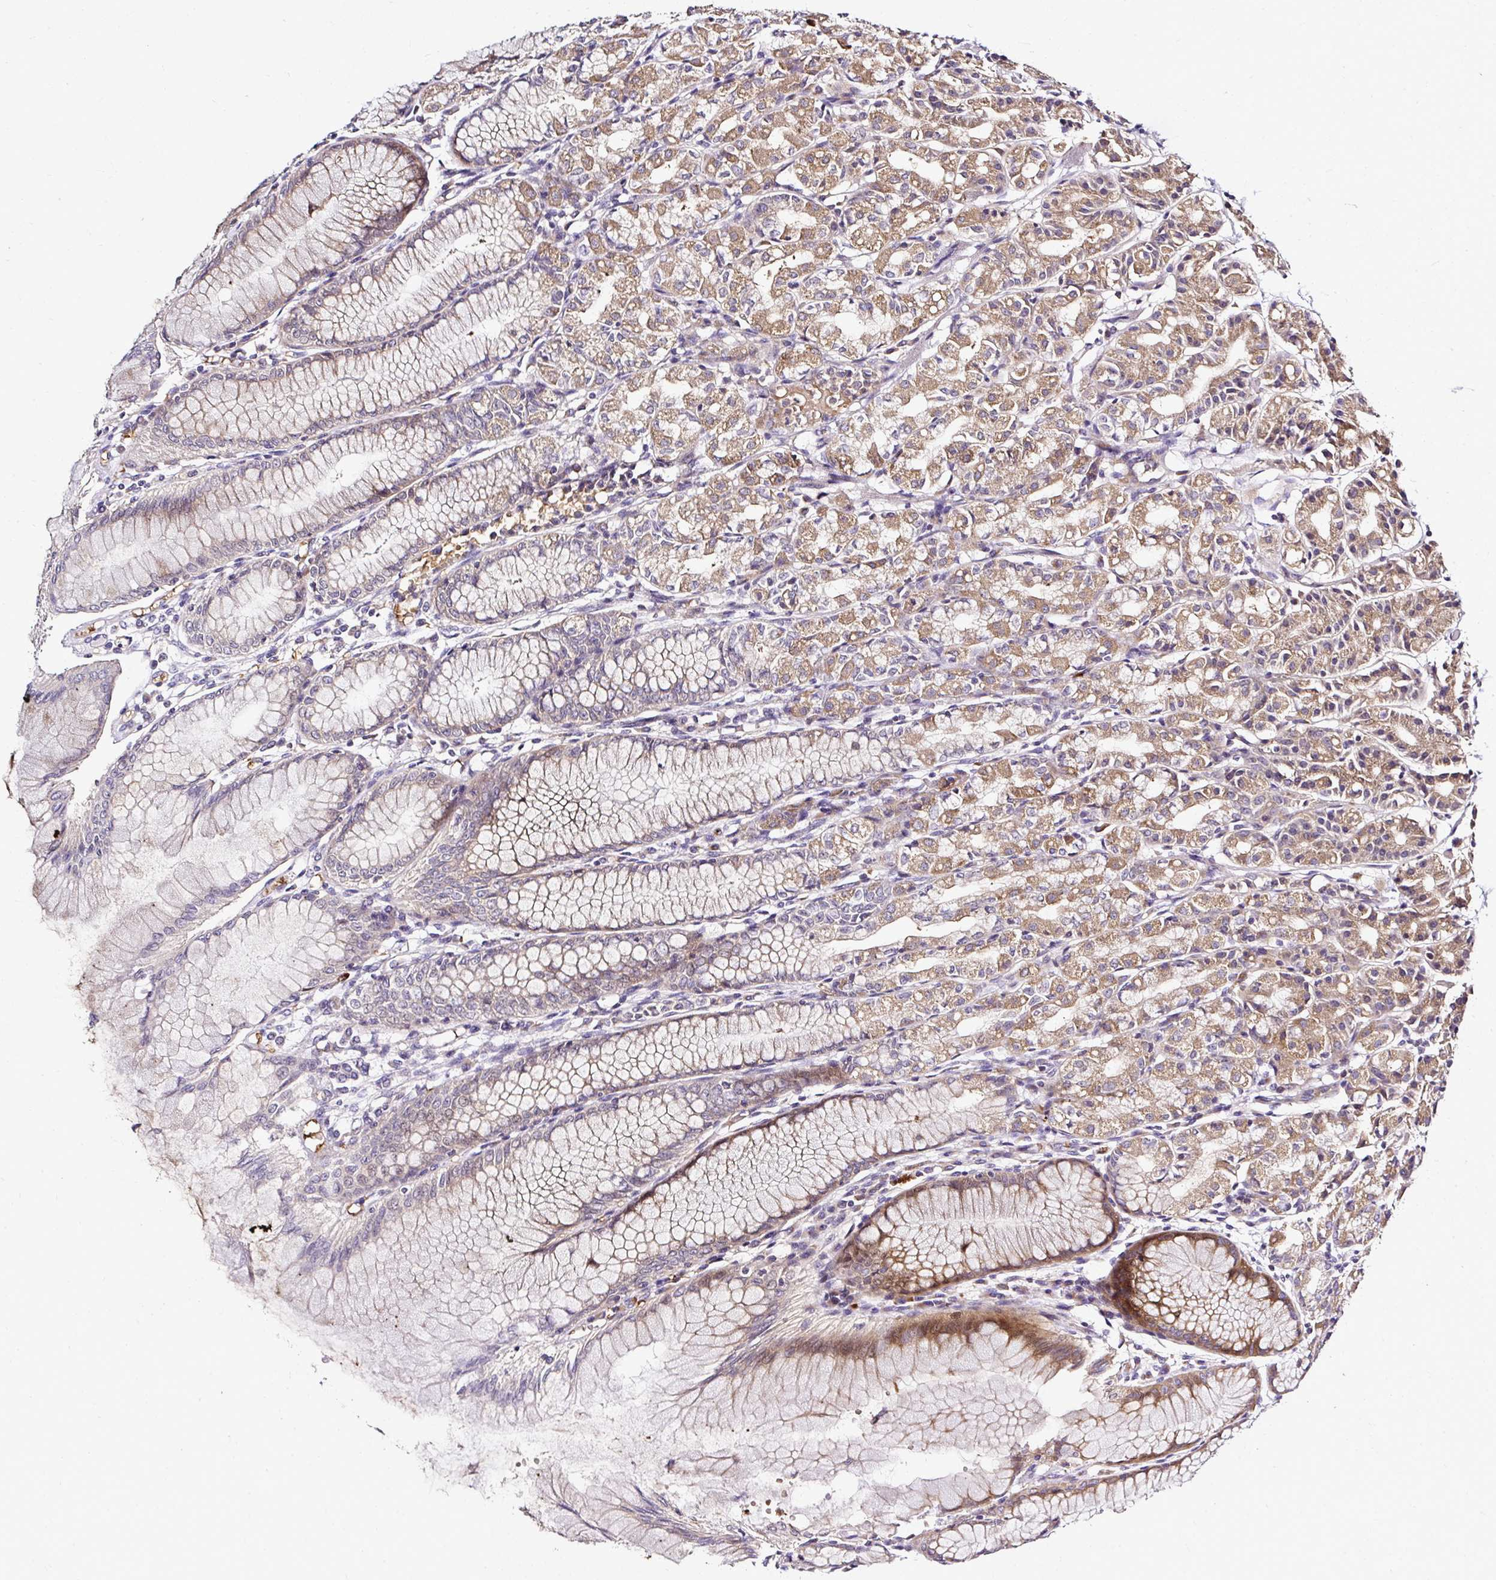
{"staining": {"intensity": "moderate", "quantity": ">75%", "location": "cytoplasmic/membranous"}, "tissue": "stomach", "cell_type": "Glandular cells", "image_type": "normal", "snomed": [{"axis": "morphology", "description": "Normal tissue, NOS"}, {"axis": "topography", "description": "Stomach"}], "caption": "Protein staining of unremarkable stomach exhibits moderate cytoplasmic/membranous staining in about >75% of glandular cells. The staining was performed using DAB (3,3'-diaminobenzidine), with brown indicating positive protein expression. Nuclei are stained blue with hematoxylin.", "gene": "DEPDC5", "patient": {"sex": "female", "age": 57}}